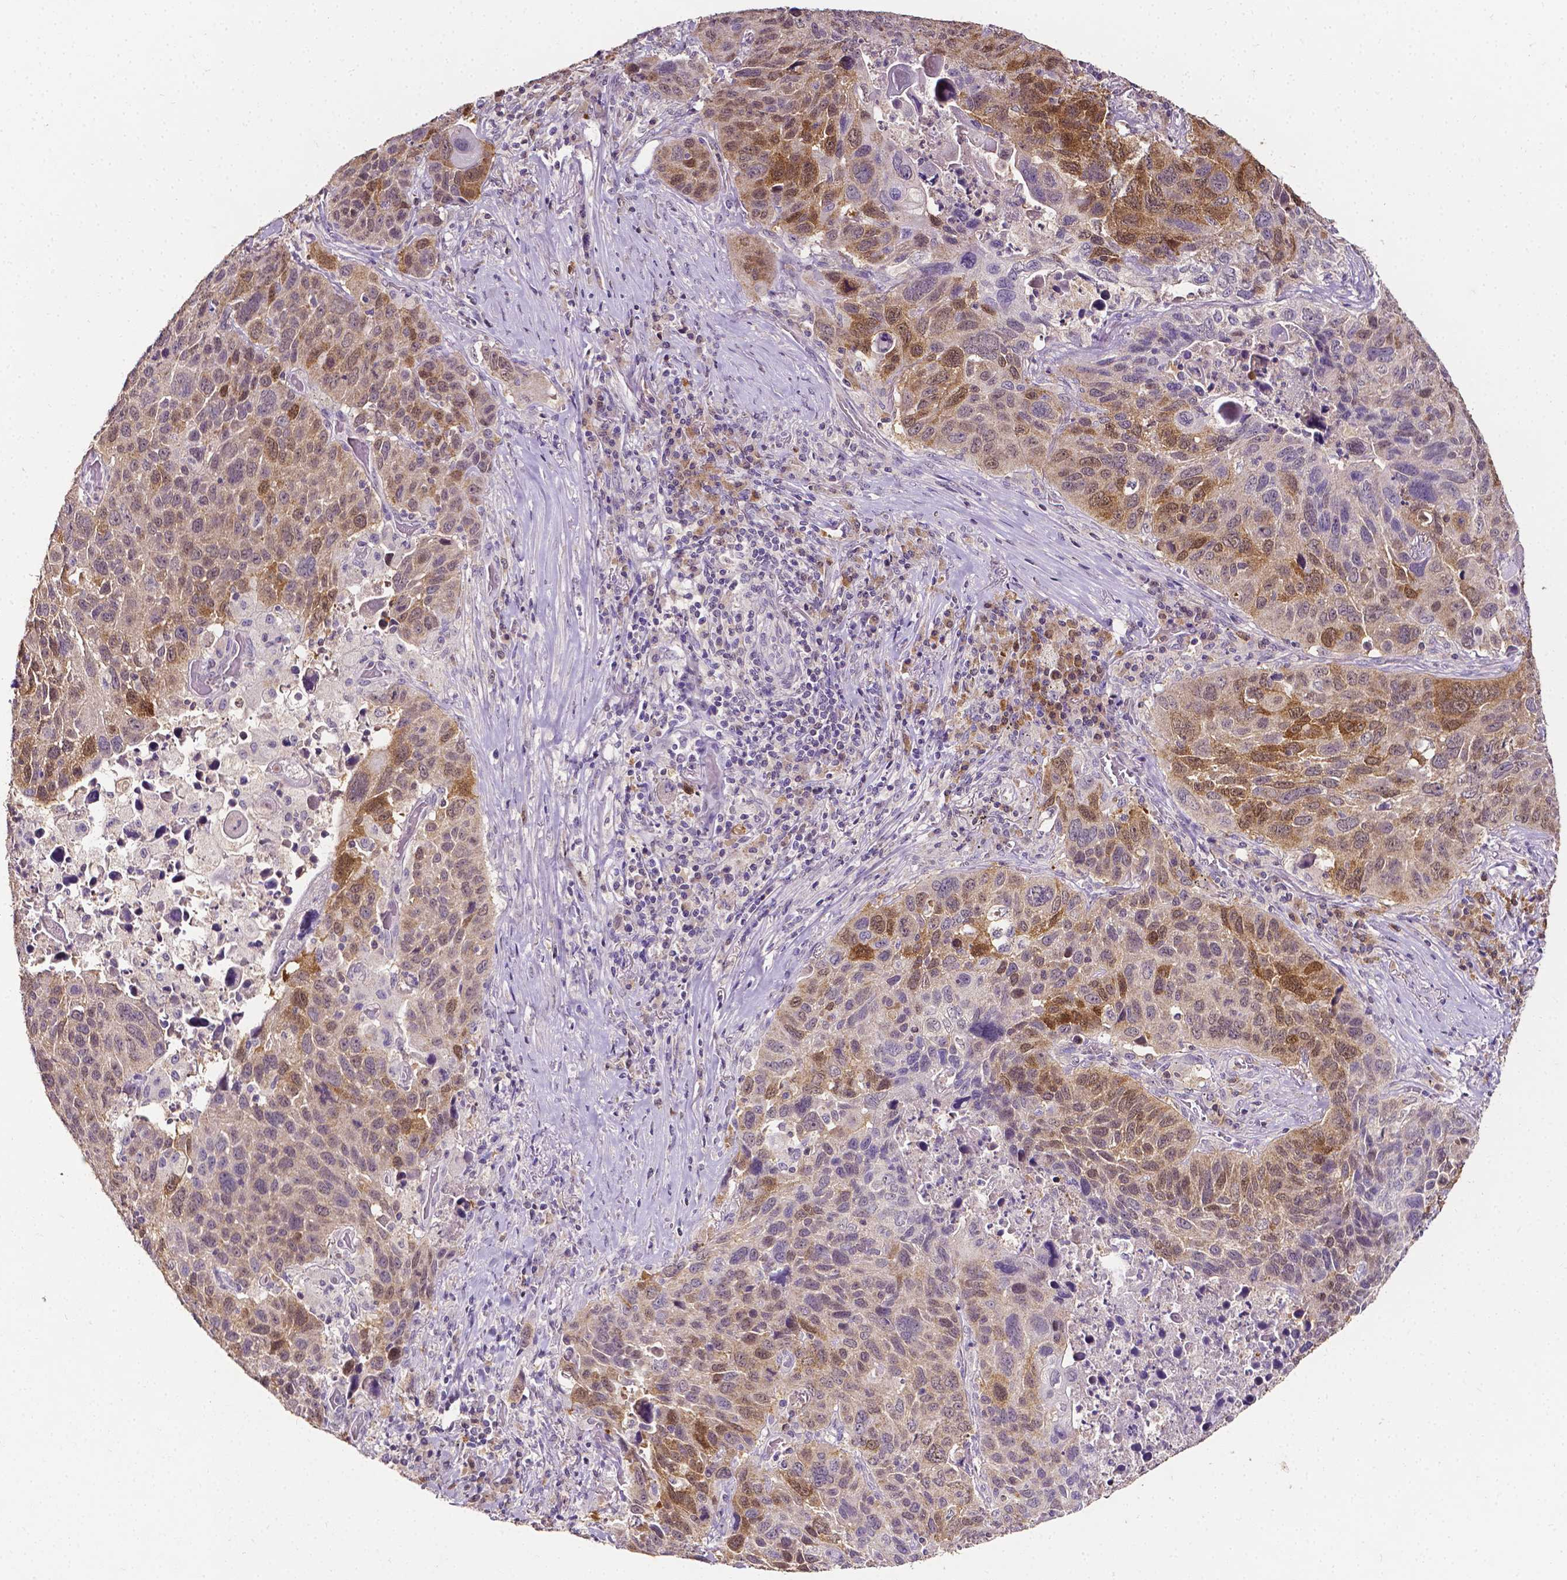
{"staining": {"intensity": "moderate", "quantity": ">75%", "location": "cytoplasmic/membranous,nuclear"}, "tissue": "lung cancer", "cell_type": "Tumor cells", "image_type": "cancer", "snomed": [{"axis": "morphology", "description": "Squamous cell carcinoma, NOS"}, {"axis": "topography", "description": "Lung"}], "caption": "Lung cancer stained with a protein marker displays moderate staining in tumor cells.", "gene": "PSAT1", "patient": {"sex": "male", "age": 68}}